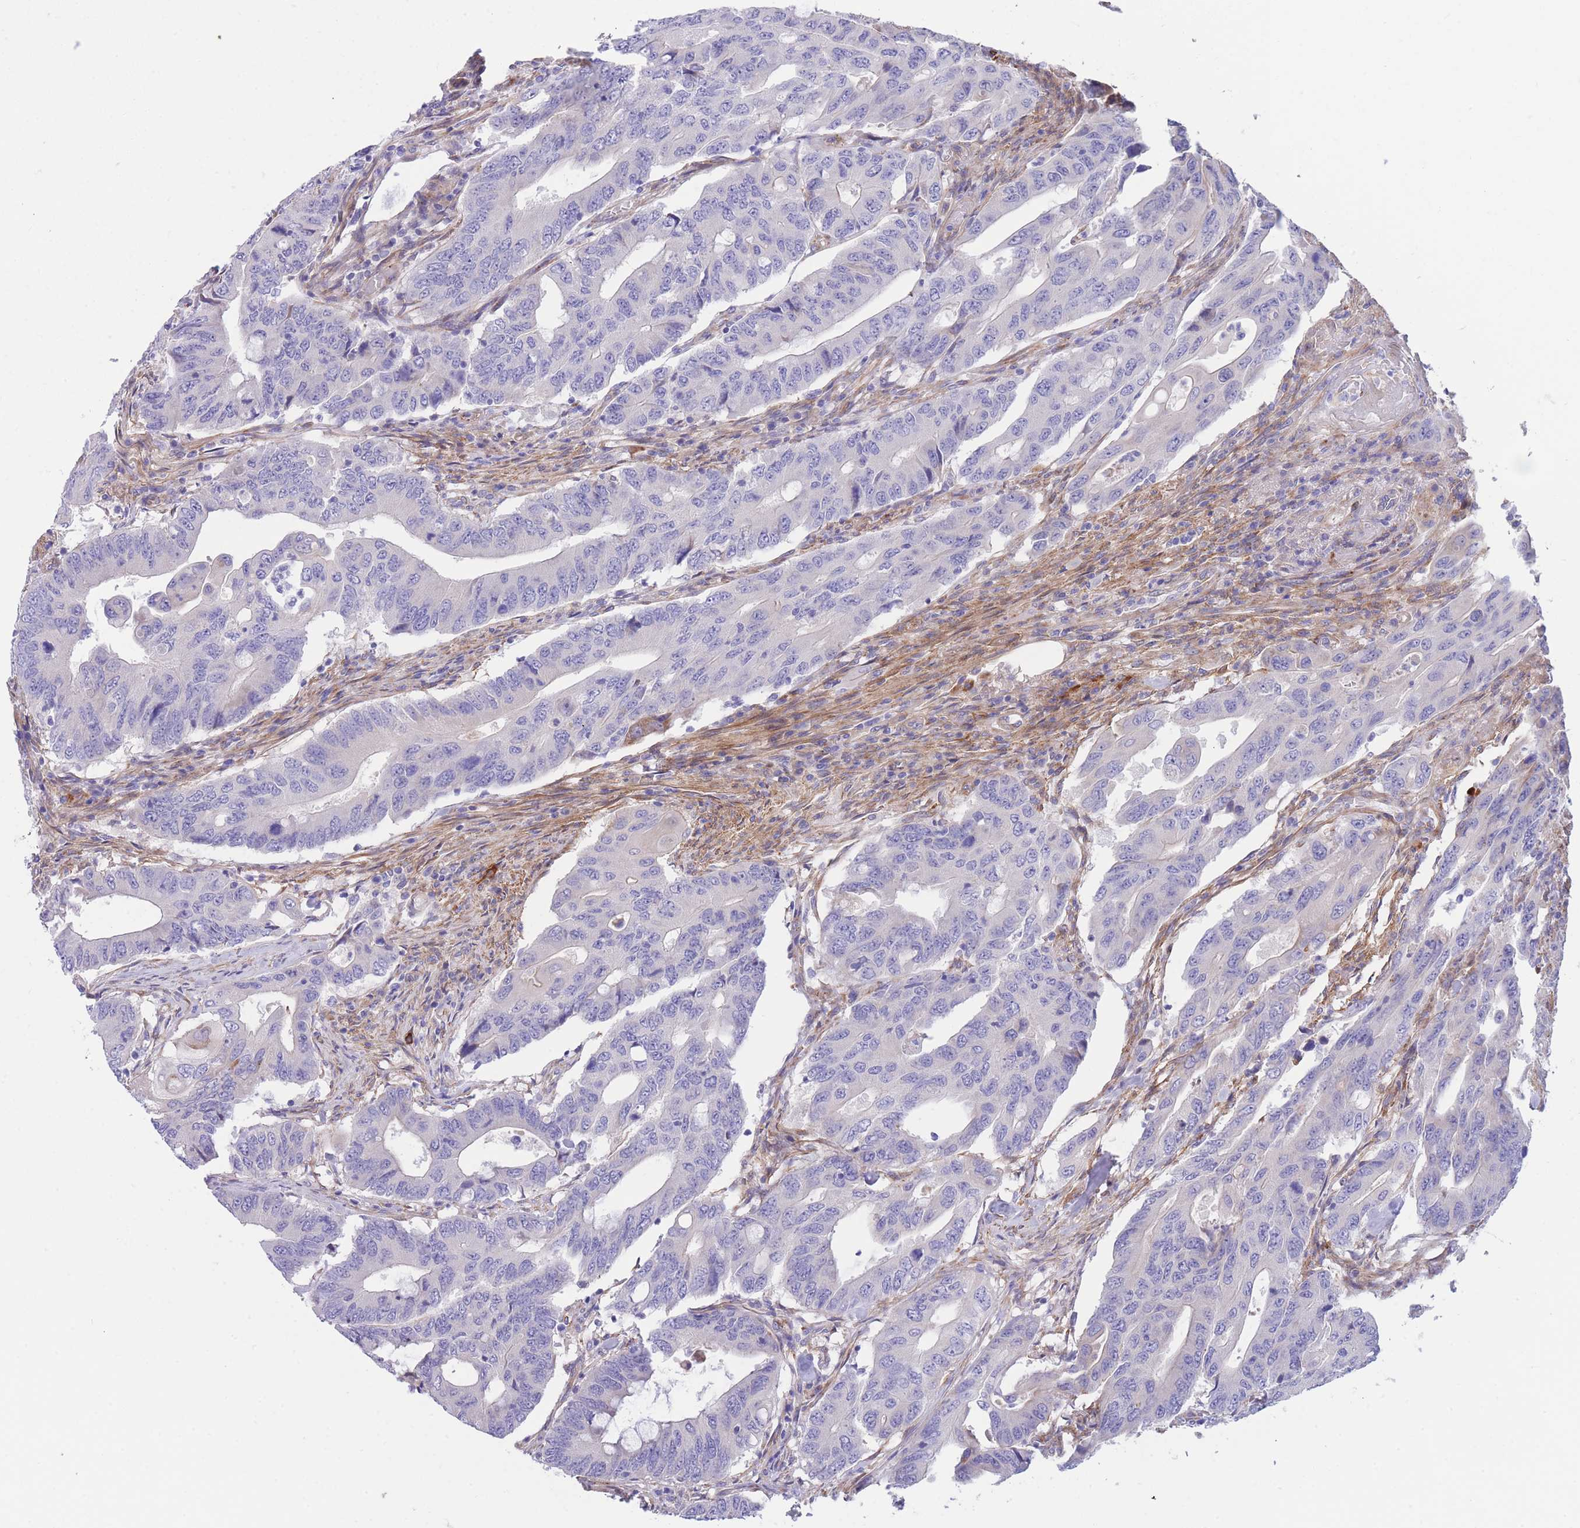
{"staining": {"intensity": "negative", "quantity": "none", "location": "none"}, "tissue": "colorectal cancer", "cell_type": "Tumor cells", "image_type": "cancer", "snomed": [{"axis": "morphology", "description": "Adenocarcinoma, NOS"}, {"axis": "topography", "description": "Colon"}], "caption": "High magnification brightfield microscopy of adenocarcinoma (colorectal) stained with DAB (3,3'-diaminobenzidine) (brown) and counterstained with hematoxylin (blue): tumor cells show no significant expression.", "gene": "DET1", "patient": {"sex": "male", "age": 71}}